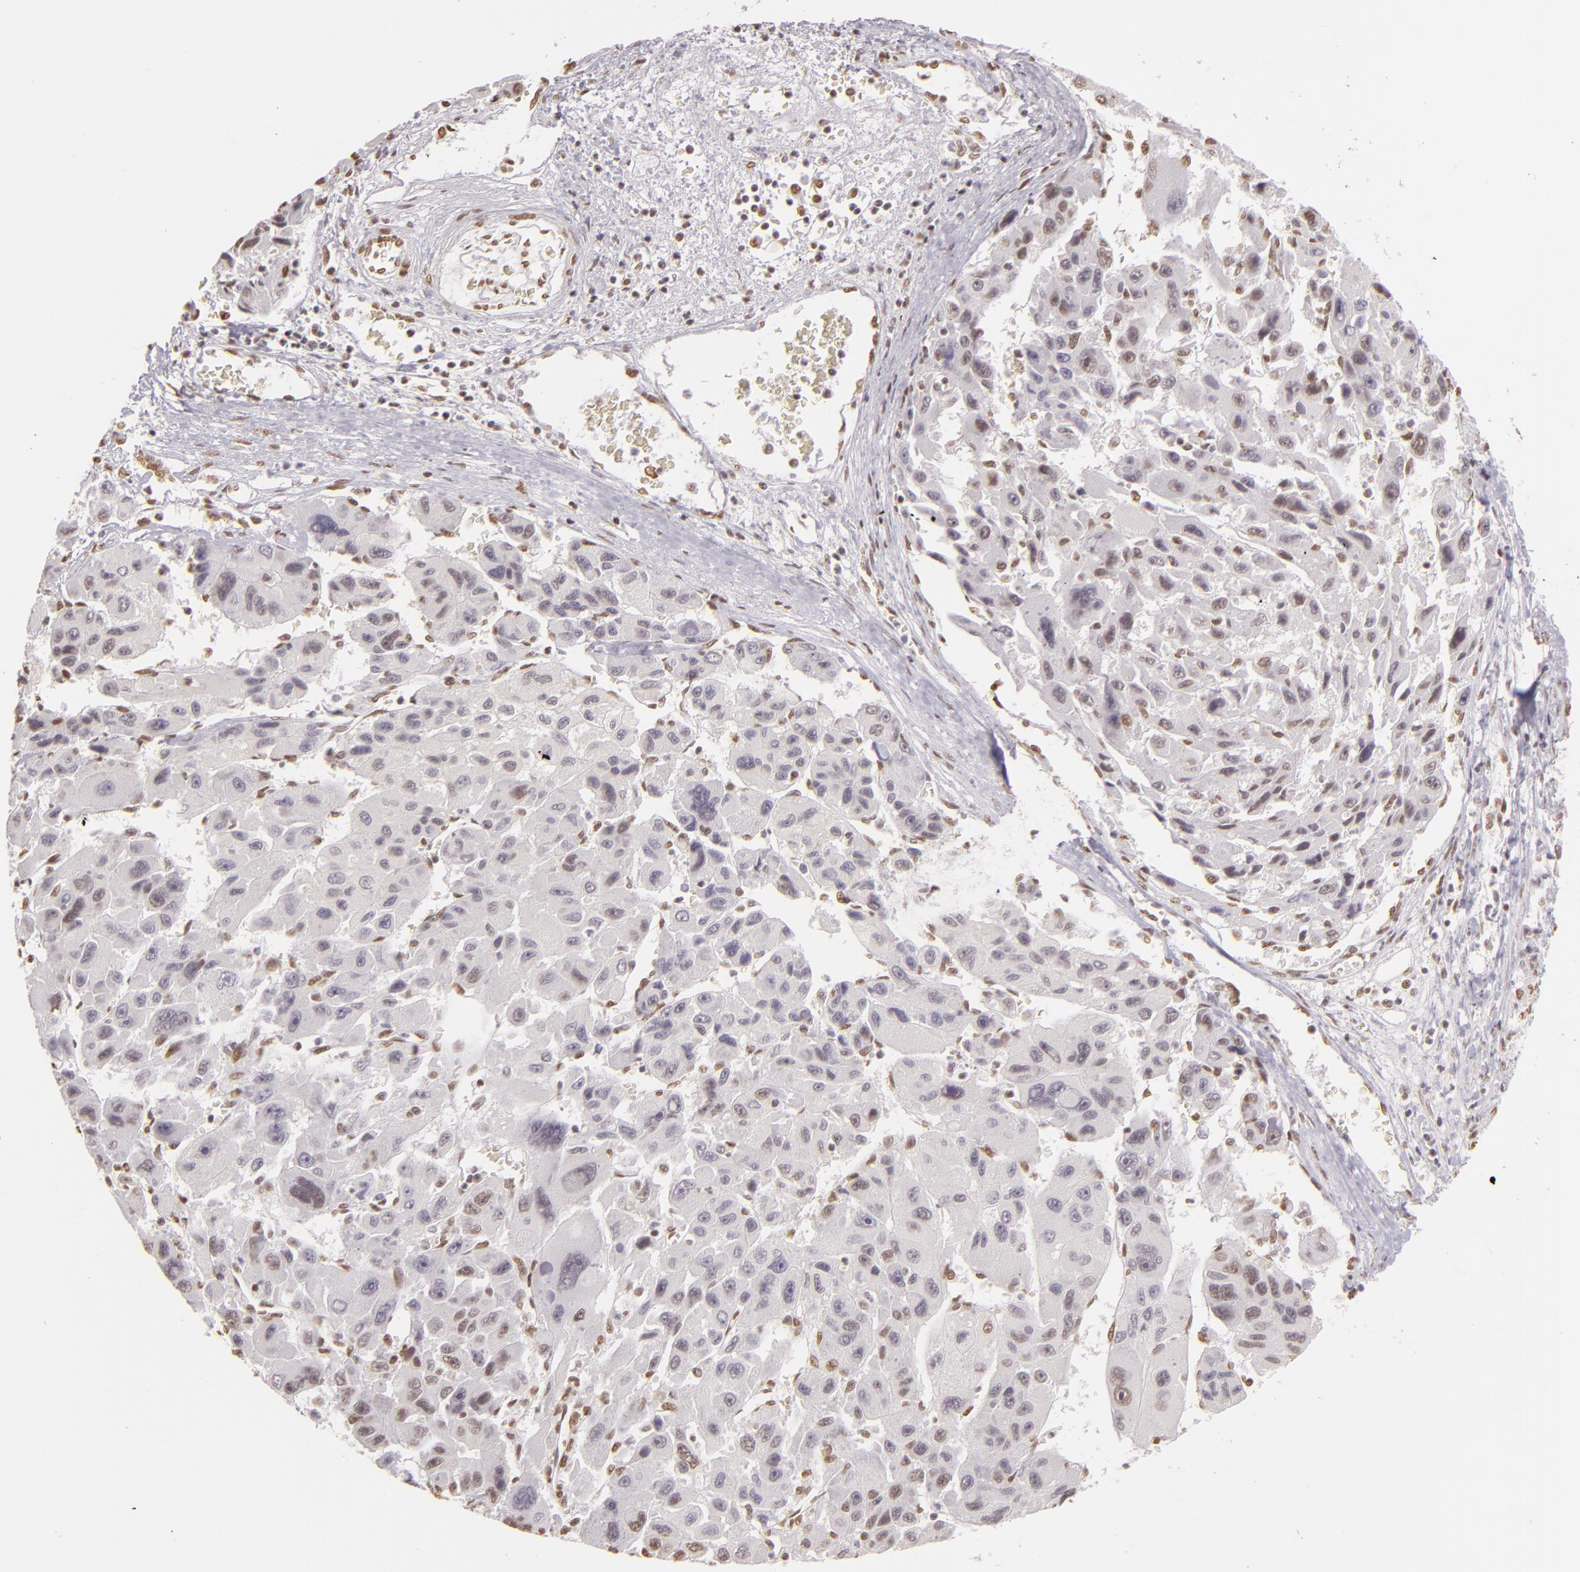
{"staining": {"intensity": "weak", "quantity": "<25%", "location": "nuclear"}, "tissue": "liver cancer", "cell_type": "Tumor cells", "image_type": "cancer", "snomed": [{"axis": "morphology", "description": "Carcinoma, Hepatocellular, NOS"}, {"axis": "topography", "description": "Liver"}], "caption": "Micrograph shows no protein expression in tumor cells of liver hepatocellular carcinoma tissue. The staining was performed using DAB (3,3'-diaminobenzidine) to visualize the protein expression in brown, while the nuclei were stained in blue with hematoxylin (Magnification: 20x).", "gene": "PAPOLA", "patient": {"sex": "male", "age": 64}}